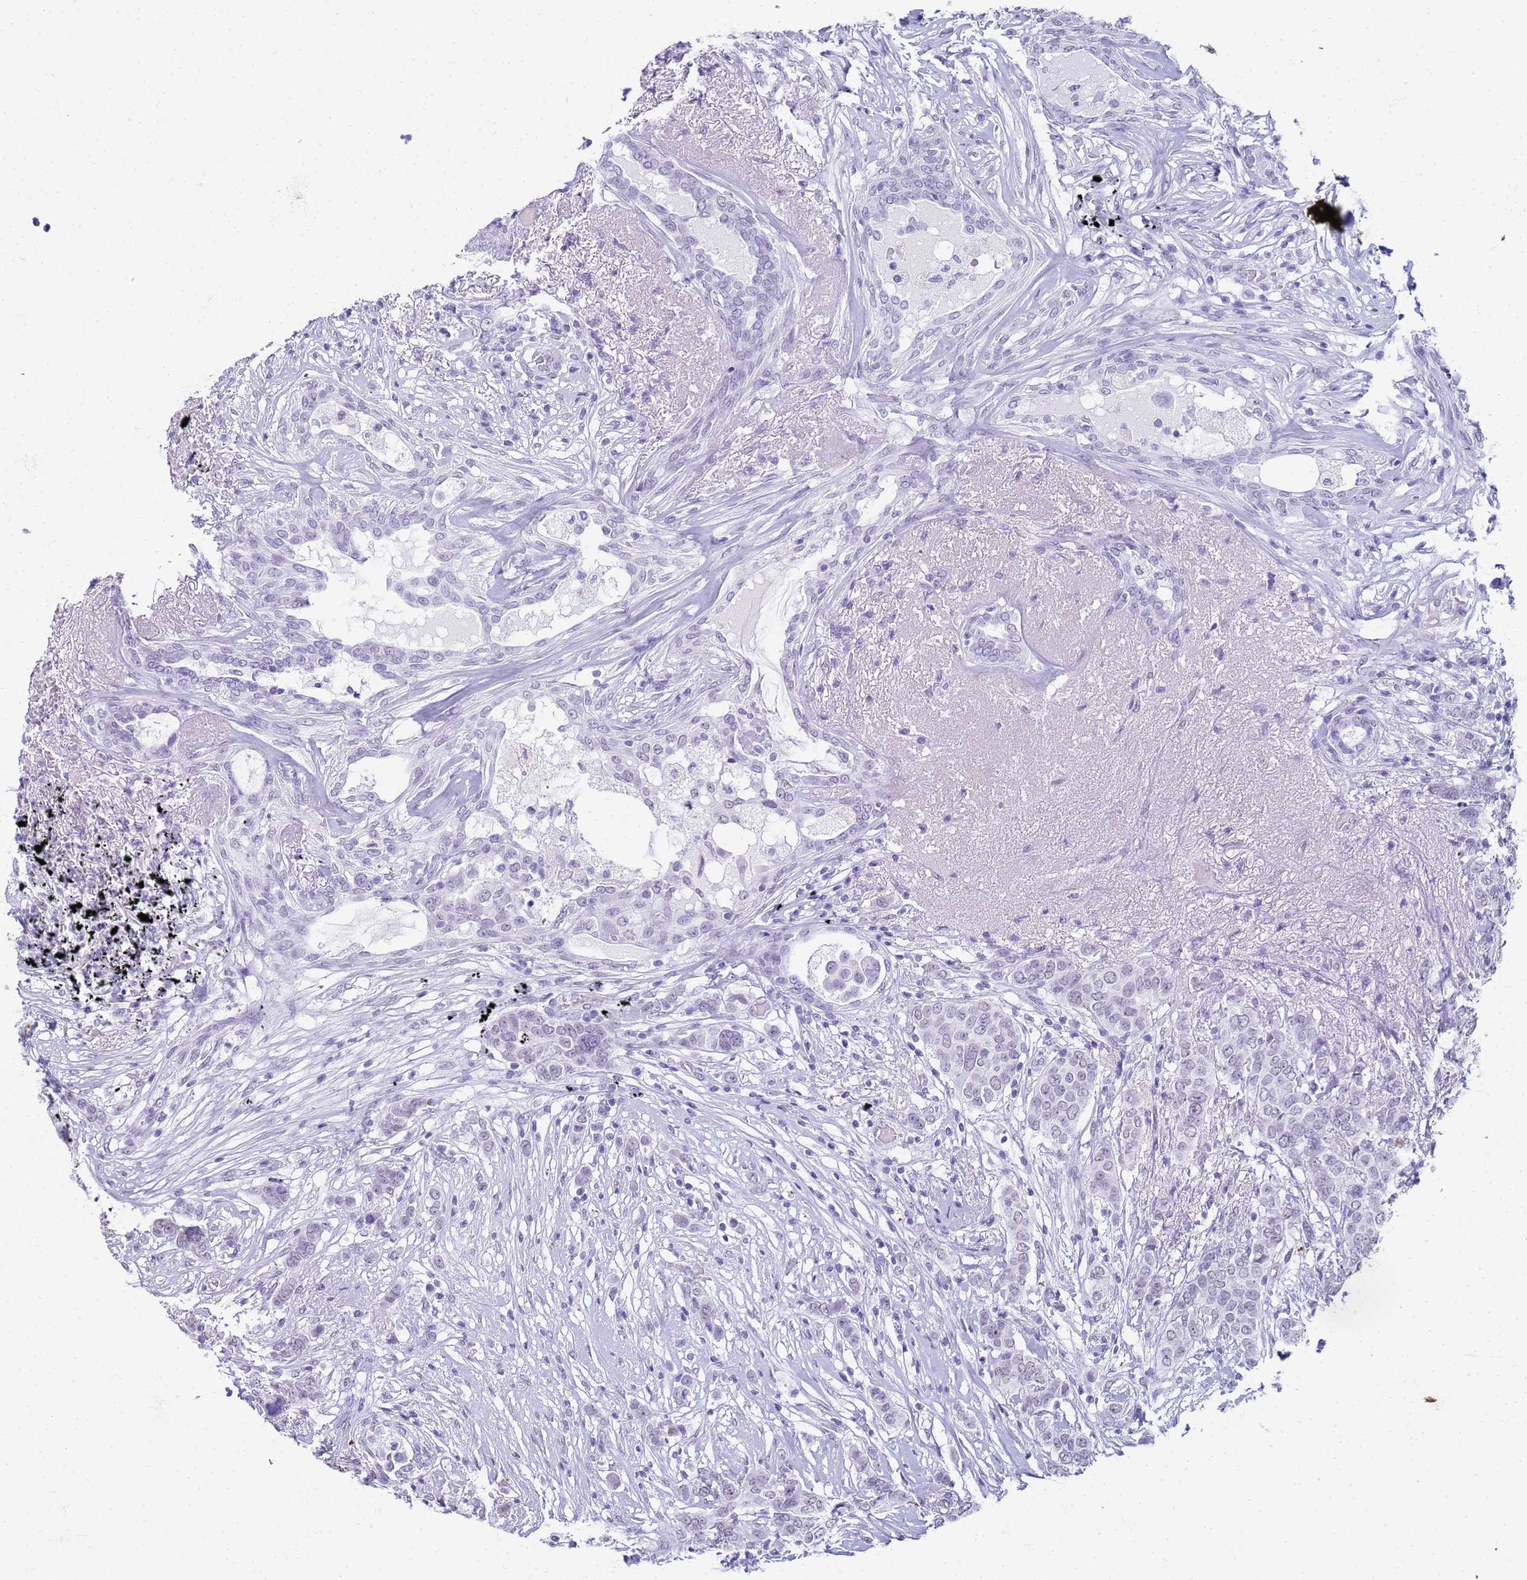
{"staining": {"intensity": "negative", "quantity": "none", "location": "none"}, "tissue": "breast cancer", "cell_type": "Tumor cells", "image_type": "cancer", "snomed": [{"axis": "morphology", "description": "Lobular carcinoma"}, {"axis": "topography", "description": "Breast"}], "caption": "A photomicrograph of breast cancer stained for a protein demonstrates no brown staining in tumor cells. (Stains: DAB immunohistochemistry (IHC) with hematoxylin counter stain, Microscopy: brightfield microscopy at high magnification).", "gene": "SLC7A9", "patient": {"sex": "female", "age": 51}}